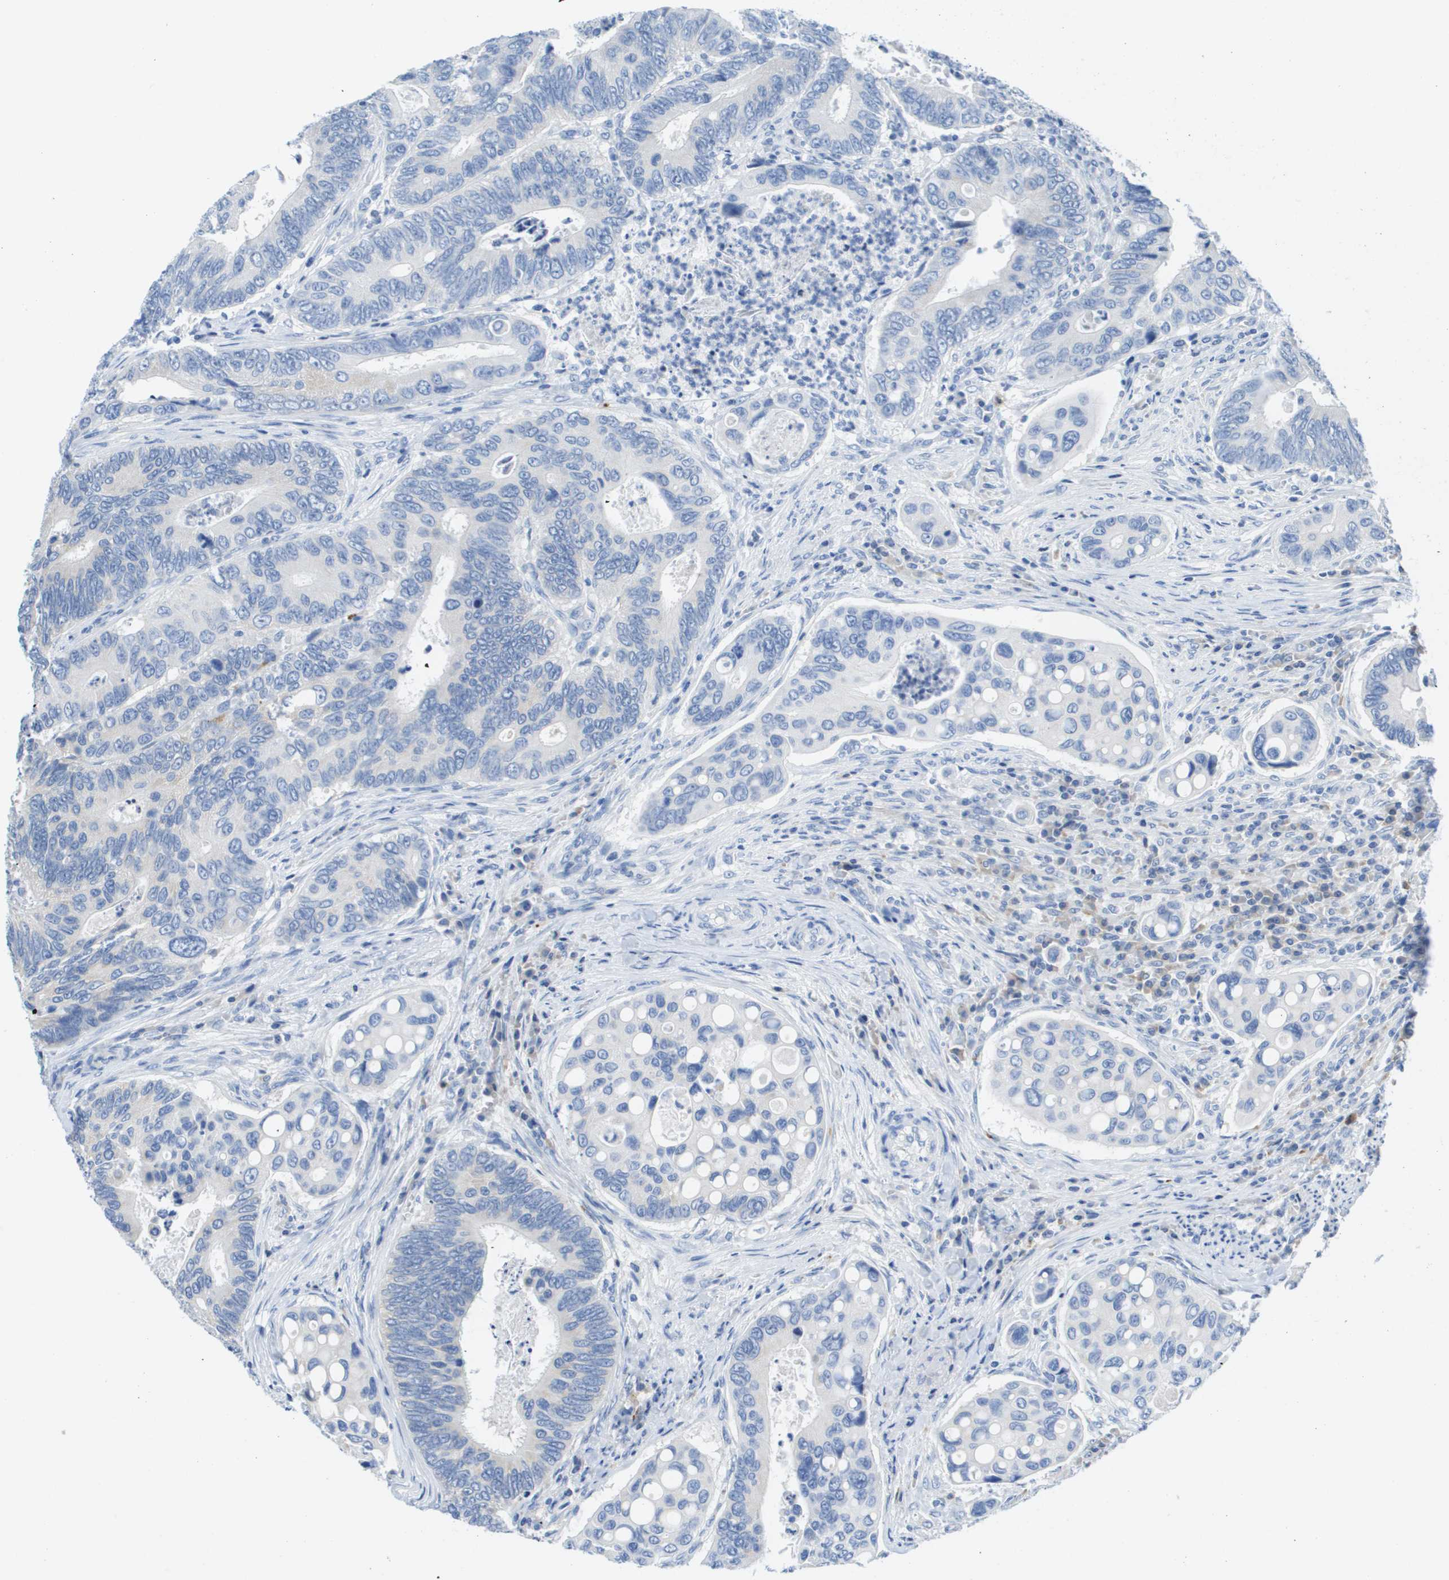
{"staining": {"intensity": "negative", "quantity": "none", "location": "none"}, "tissue": "colorectal cancer", "cell_type": "Tumor cells", "image_type": "cancer", "snomed": [{"axis": "morphology", "description": "Inflammation, NOS"}, {"axis": "morphology", "description": "Adenocarcinoma, NOS"}, {"axis": "topography", "description": "Colon"}], "caption": "High power microscopy image of an IHC photomicrograph of adenocarcinoma (colorectal), revealing no significant staining in tumor cells.", "gene": "MS4A1", "patient": {"sex": "male", "age": 72}}